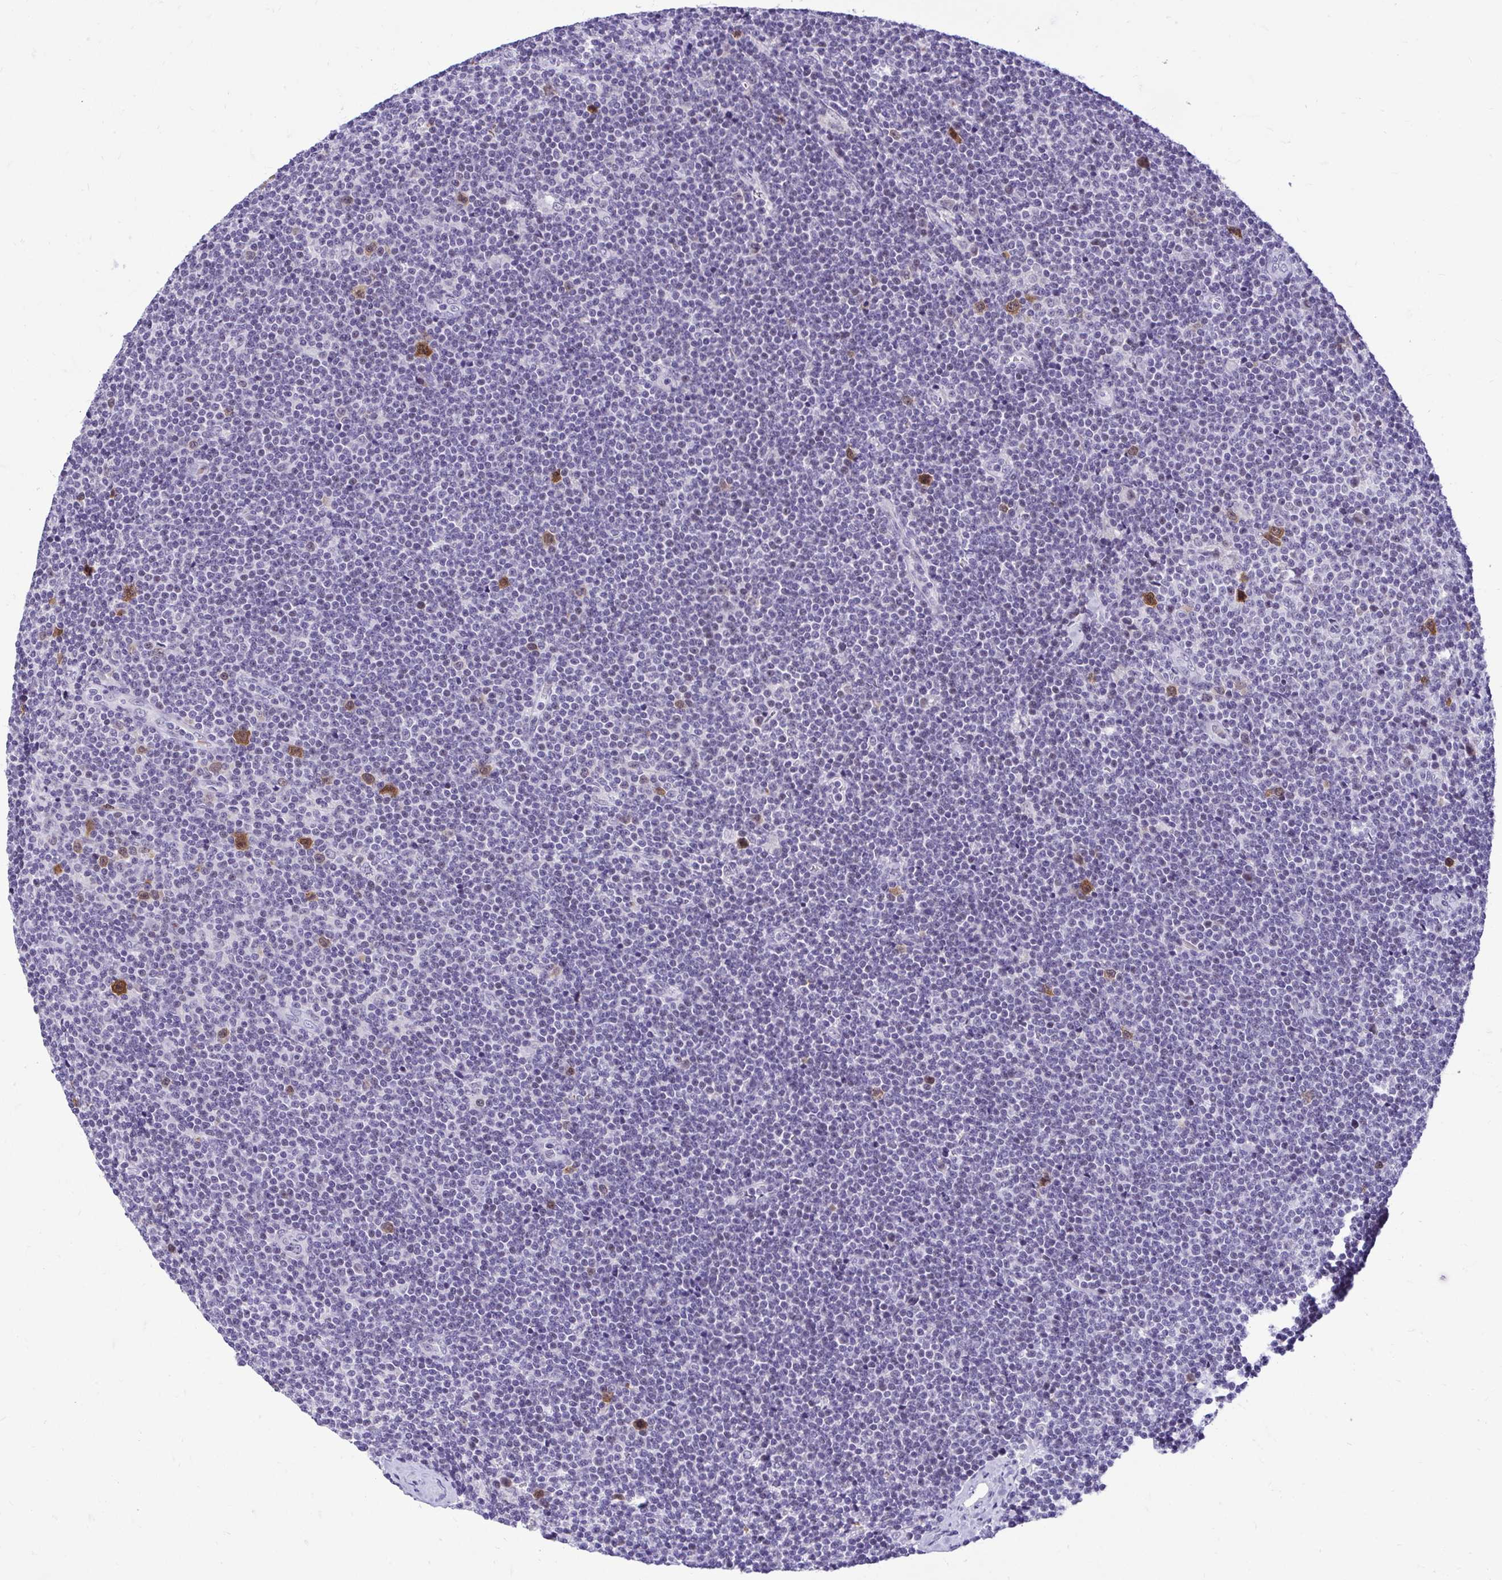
{"staining": {"intensity": "moderate", "quantity": "<25%", "location": "cytoplasmic/membranous,nuclear"}, "tissue": "lymphoma", "cell_type": "Tumor cells", "image_type": "cancer", "snomed": [{"axis": "morphology", "description": "Malignant lymphoma, non-Hodgkin's type, Low grade"}, {"axis": "topography", "description": "Lymph node"}], "caption": "Immunohistochemical staining of human lymphoma reveals low levels of moderate cytoplasmic/membranous and nuclear protein positivity in about <25% of tumor cells.", "gene": "CDC20", "patient": {"sex": "male", "age": 48}}